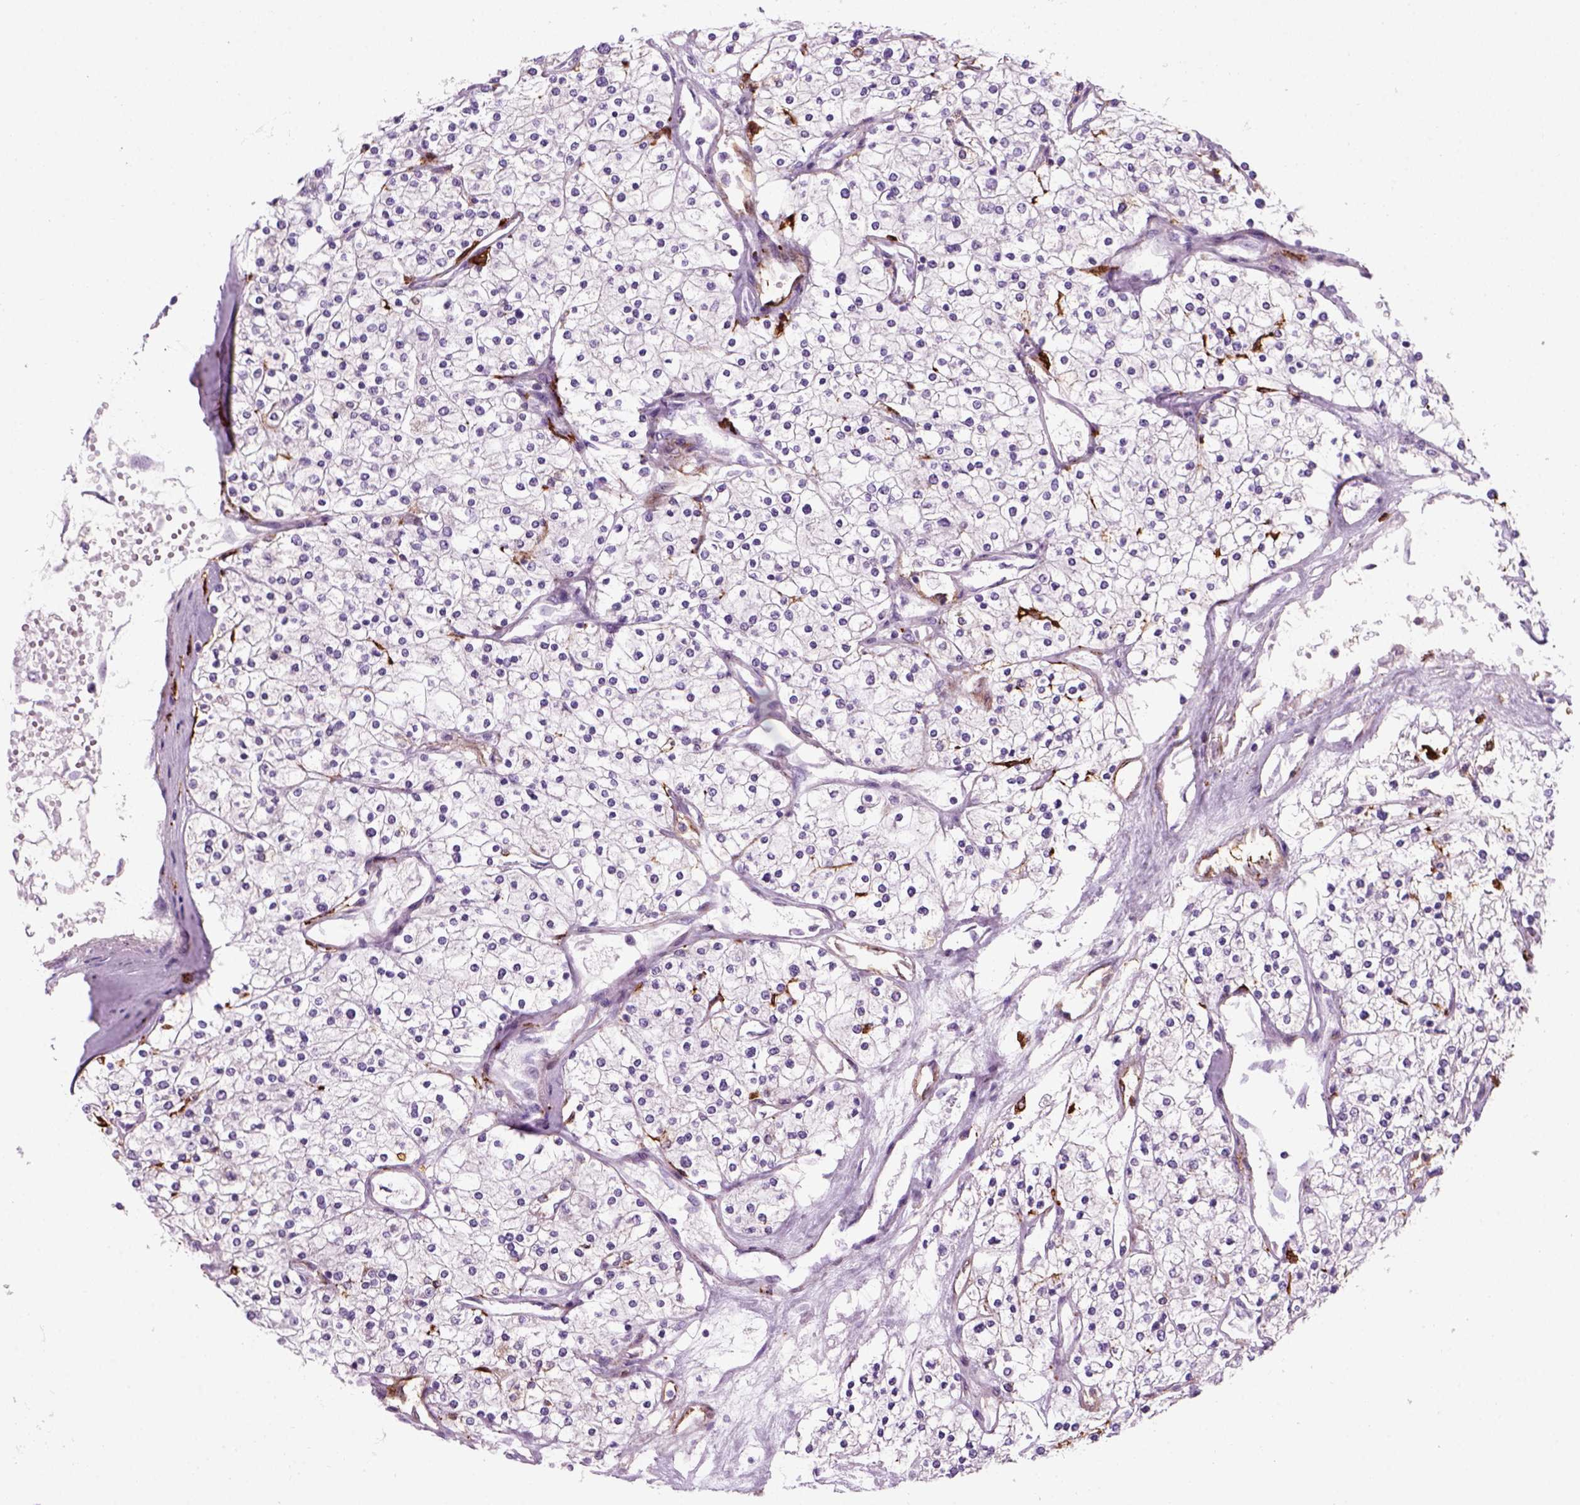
{"staining": {"intensity": "negative", "quantity": "none", "location": "none"}, "tissue": "renal cancer", "cell_type": "Tumor cells", "image_type": "cancer", "snomed": [{"axis": "morphology", "description": "Adenocarcinoma, NOS"}, {"axis": "topography", "description": "Kidney"}], "caption": "Tumor cells are negative for brown protein staining in renal cancer.", "gene": "MARCKS", "patient": {"sex": "male", "age": 80}}